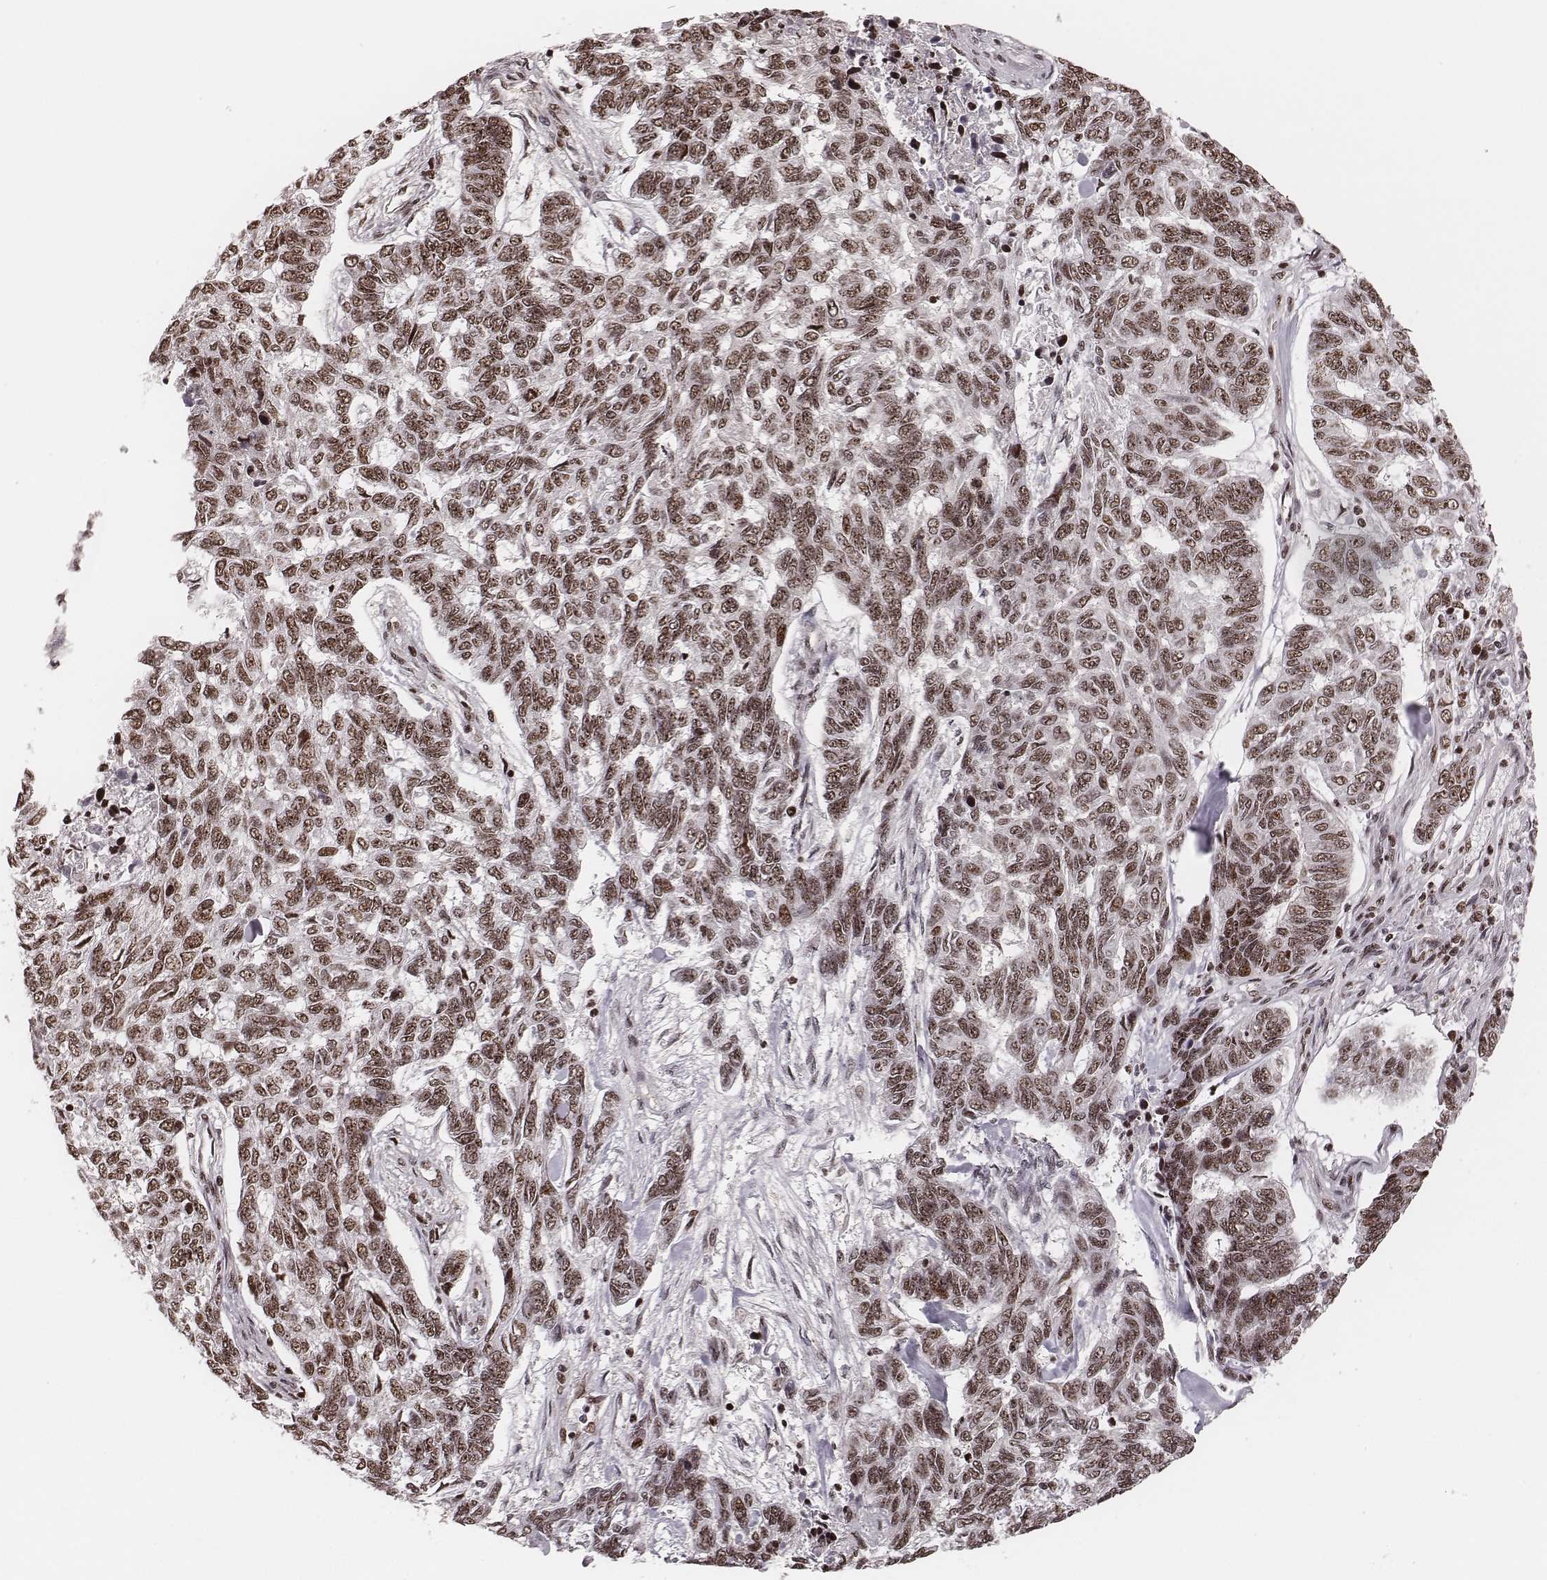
{"staining": {"intensity": "weak", "quantity": "25%-75%", "location": "nuclear"}, "tissue": "skin cancer", "cell_type": "Tumor cells", "image_type": "cancer", "snomed": [{"axis": "morphology", "description": "Basal cell carcinoma"}, {"axis": "topography", "description": "Skin"}], "caption": "The image reveals staining of skin cancer (basal cell carcinoma), revealing weak nuclear protein staining (brown color) within tumor cells.", "gene": "VRK3", "patient": {"sex": "female", "age": 65}}